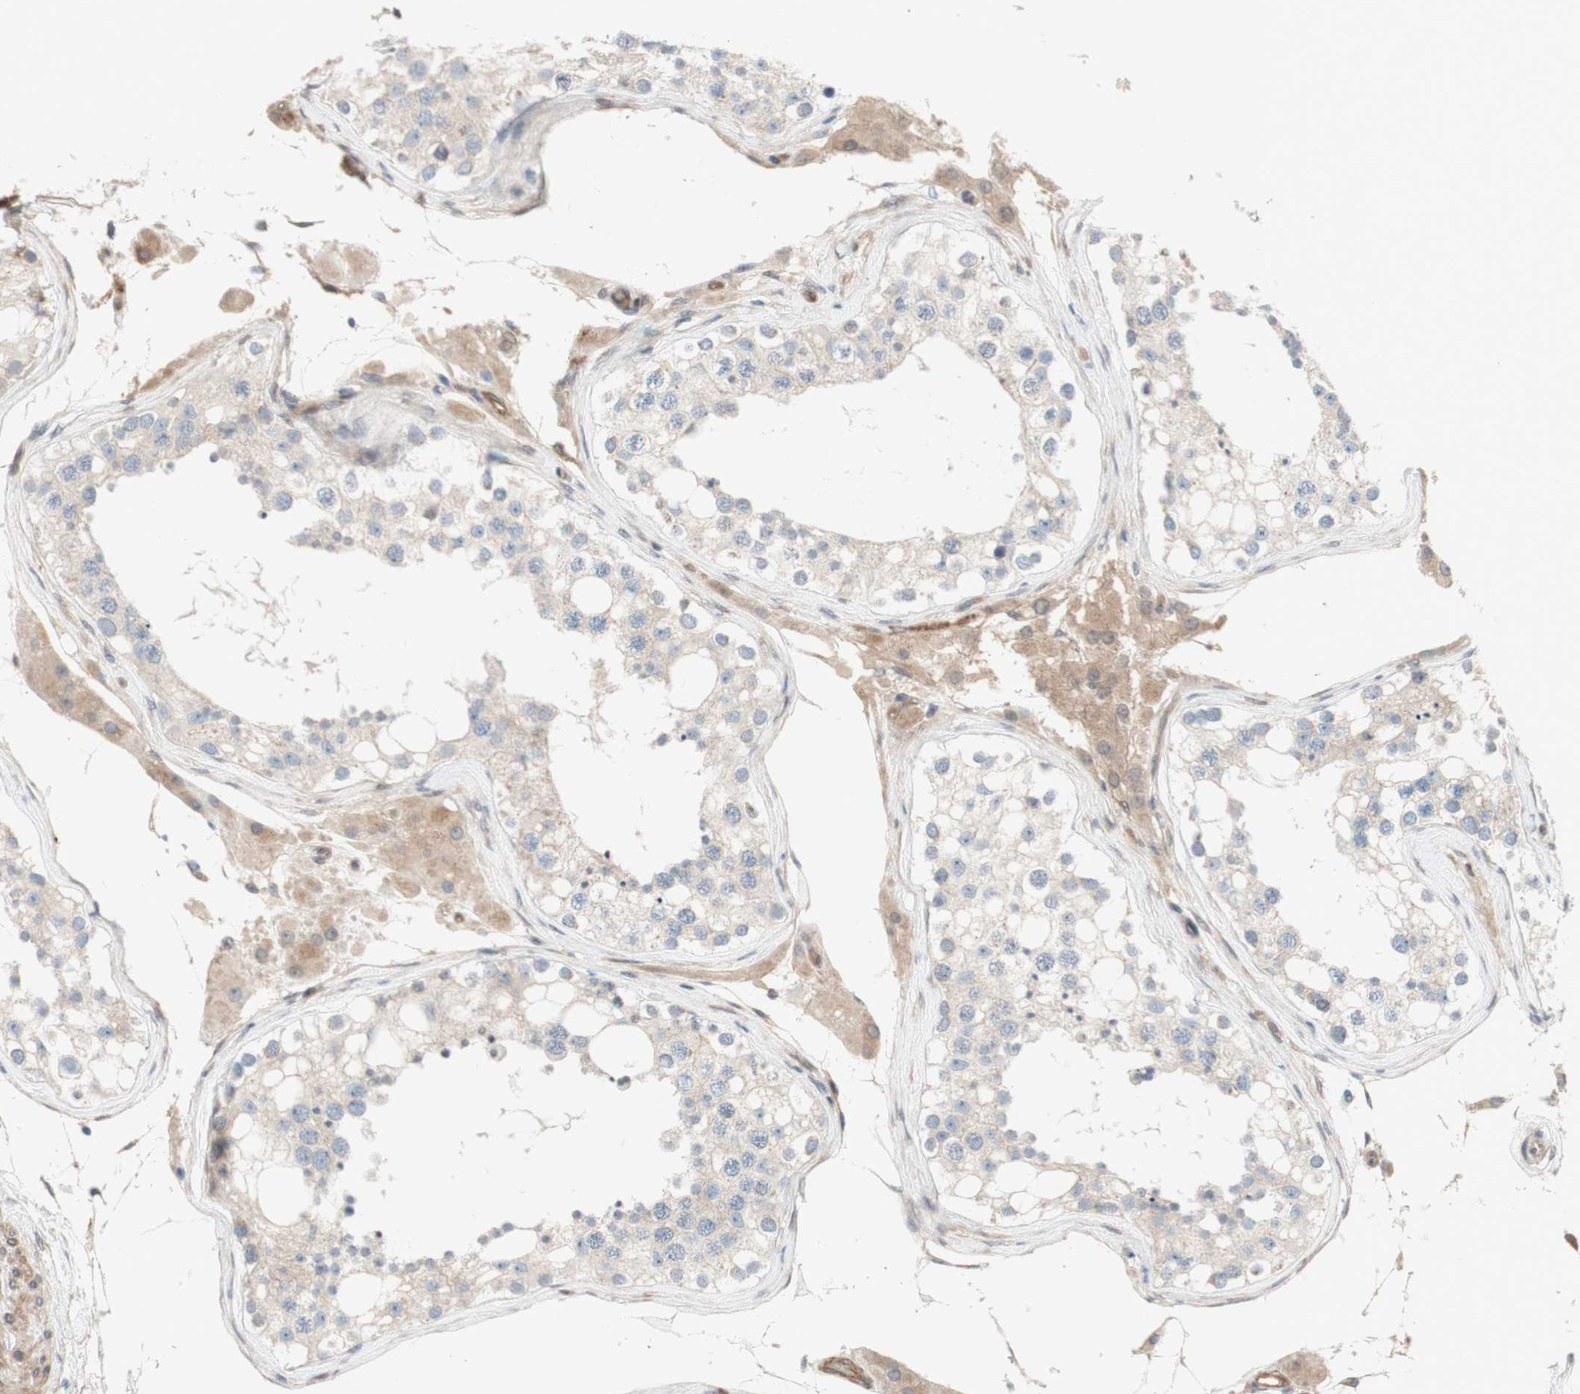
{"staining": {"intensity": "weak", "quantity": ">75%", "location": "cytoplasmic/membranous"}, "tissue": "testis", "cell_type": "Cells in seminiferous ducts", "image_type": "normal", "snomed": [{"axis": "morphology", "description": "Normal tissue, NOS"}, {"axis": "topography", "description": "Testis"}], "caption": "The micrograph reveals immunohistochemical staining of normal testis. There is weak cytoplasmic/membranous staining is present in about >75% of cells in seminiferous ducts.", "gene": "CNN3", "patient": {"sex": "male", "age": 68}}